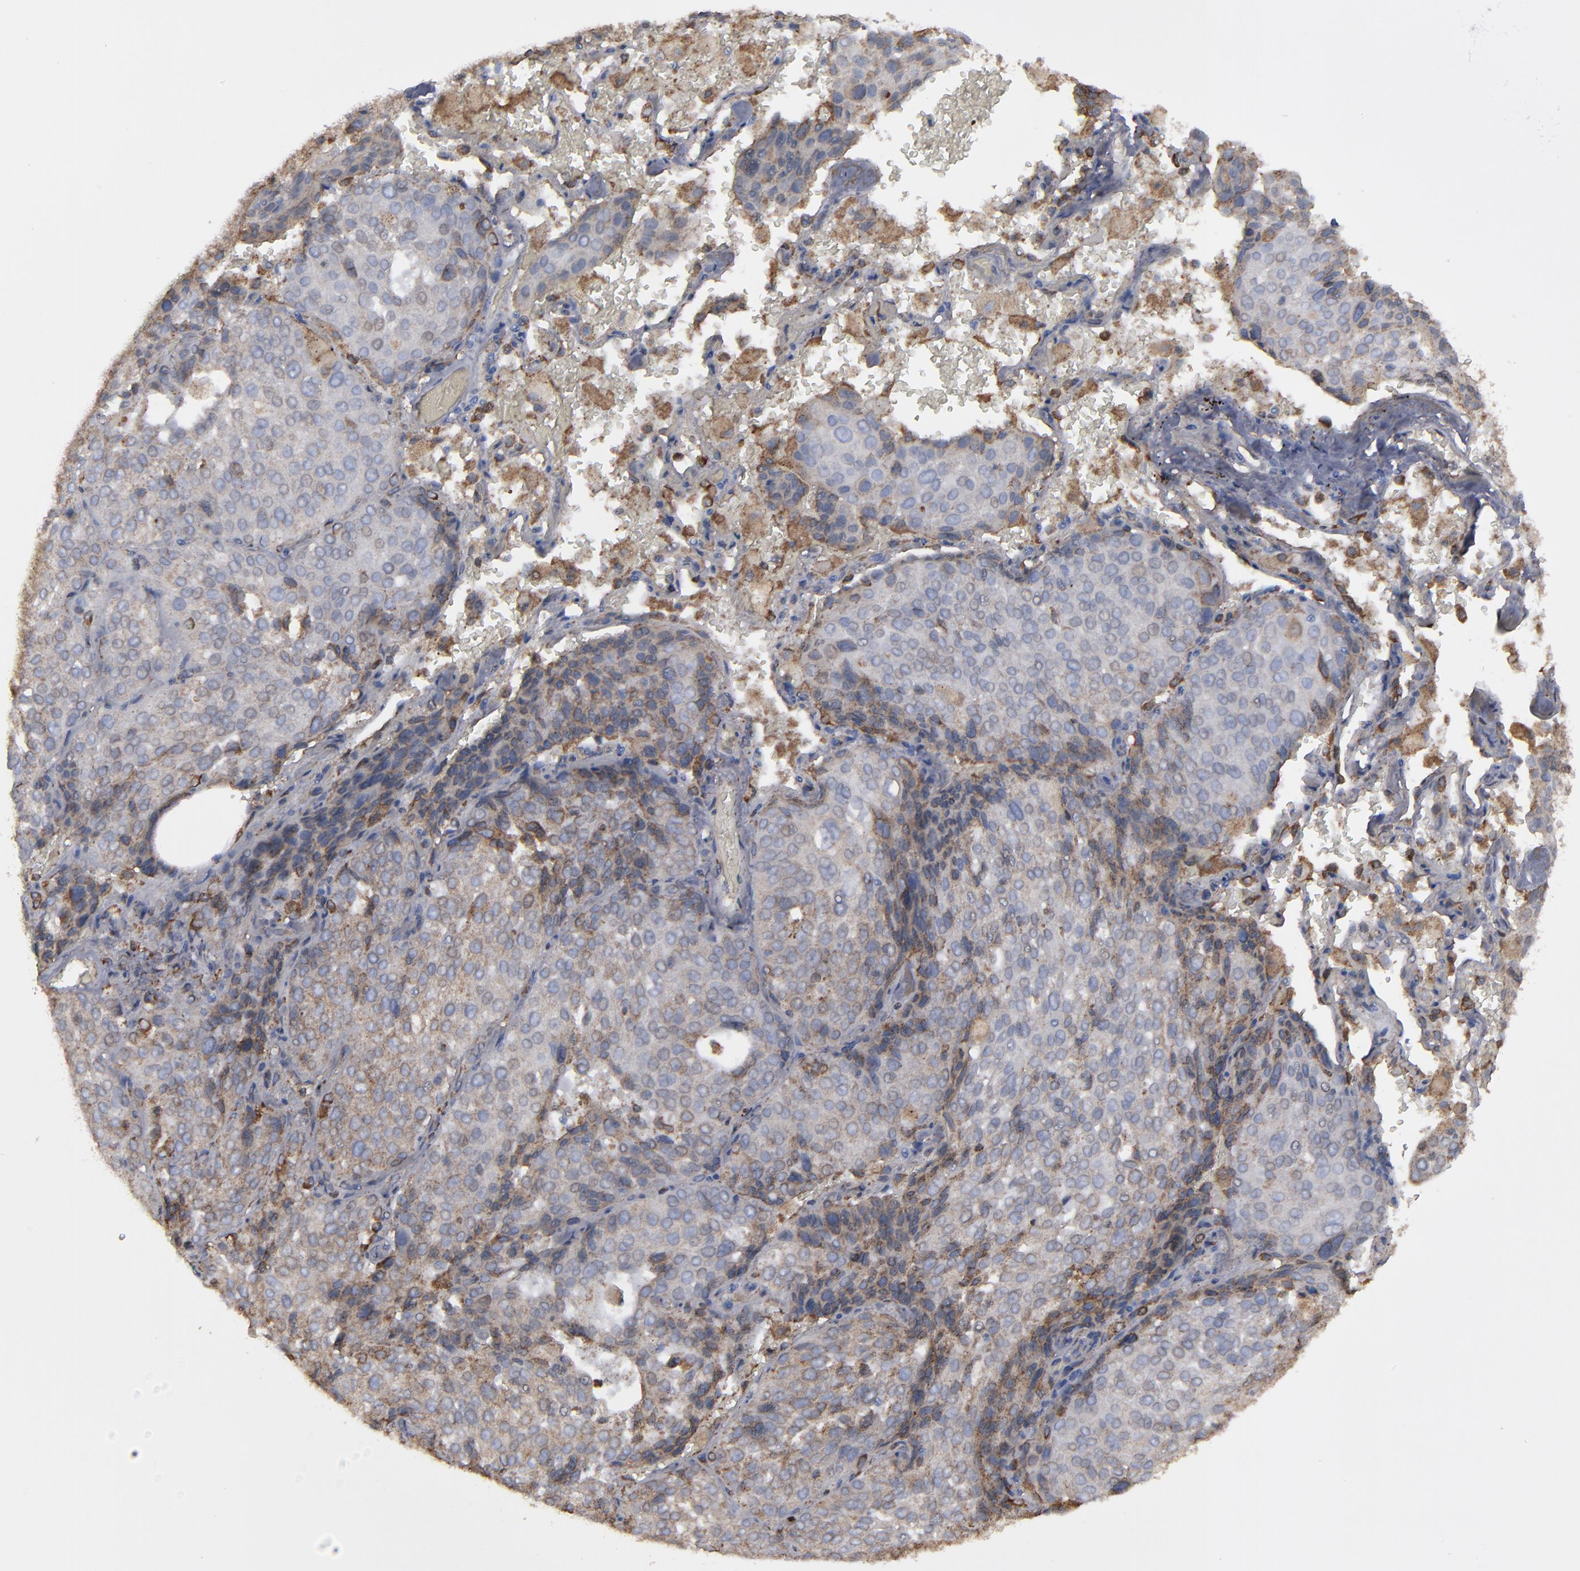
{"staining": {"intensity": "weak", "quantity": "25%-75%", "location": "cytoplasmic/membranous"}, "tissue": "lung cancer", "cell_type": "Tumor cells", "image_type": "cancer", "snomed": [{"axis": "morphology", "description": "Squamous cell carcinoma, NOS"}, {"axis": "topography", "description": "Lung"}], "caption": "Human lung squamous cell carcinoma stained for a protein (brown) shows weak cytoplasmic/membranous positive positivity in about 25%-75% of tumor cells.", "gene": "ERLIN2", "patient": {"sex": "male", "age": 54}}